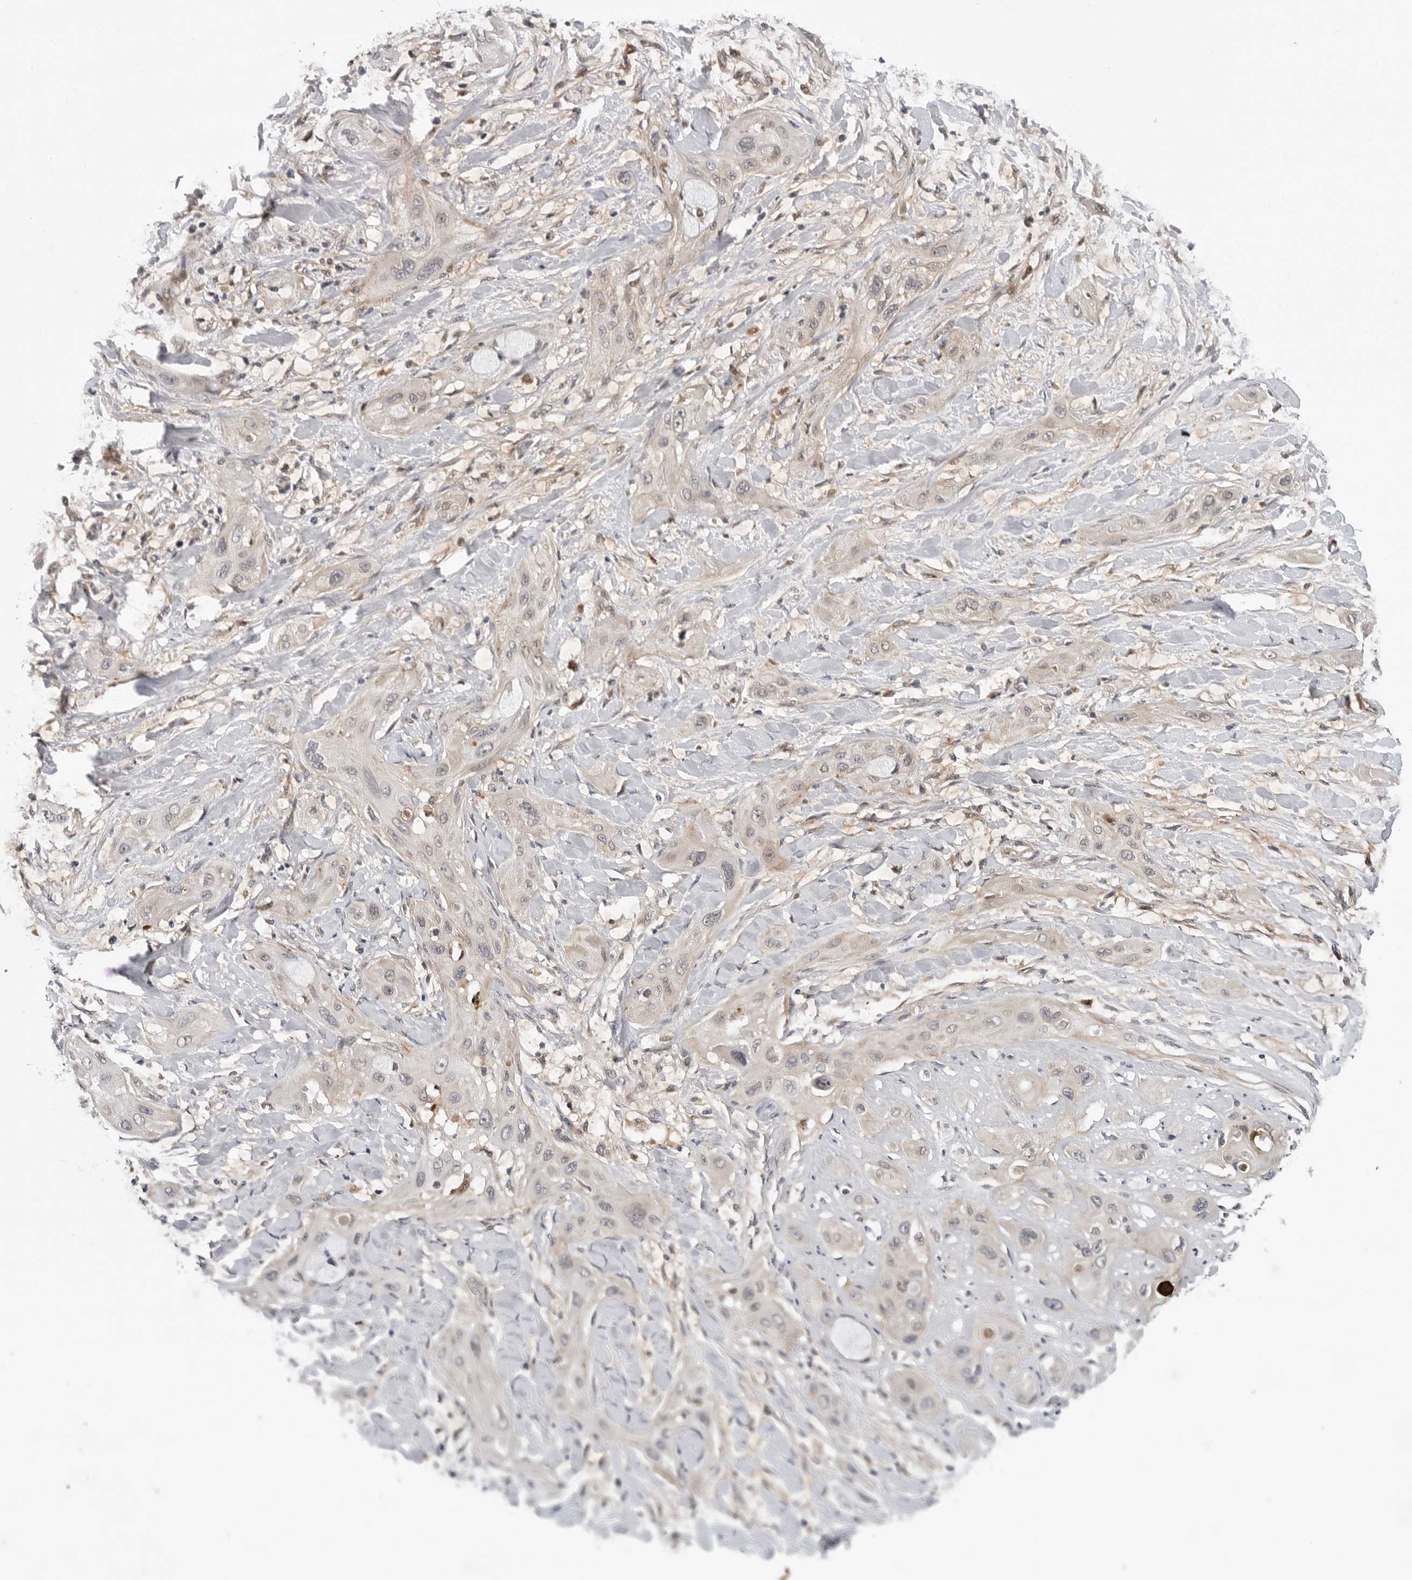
{"staining": {"intensity": "negative", "quantity": "none", "location": "none"}, "tissue": "lung cancer", "cell_type": "Tumor cells", "image_type": "cancer", "snomed": [{"axis": "morphology", "description": "Squamous cell carcinoma, NOS"}, {"axis": "topography", "description": "Lung"}], "caption": "This is an IHC photomicrograph of lung cancer (squamous cell carcinoma). There is no positivity in tumor cells.", "gene": "KIAA1614", "patient": {"sex": "female", "age": 47}}